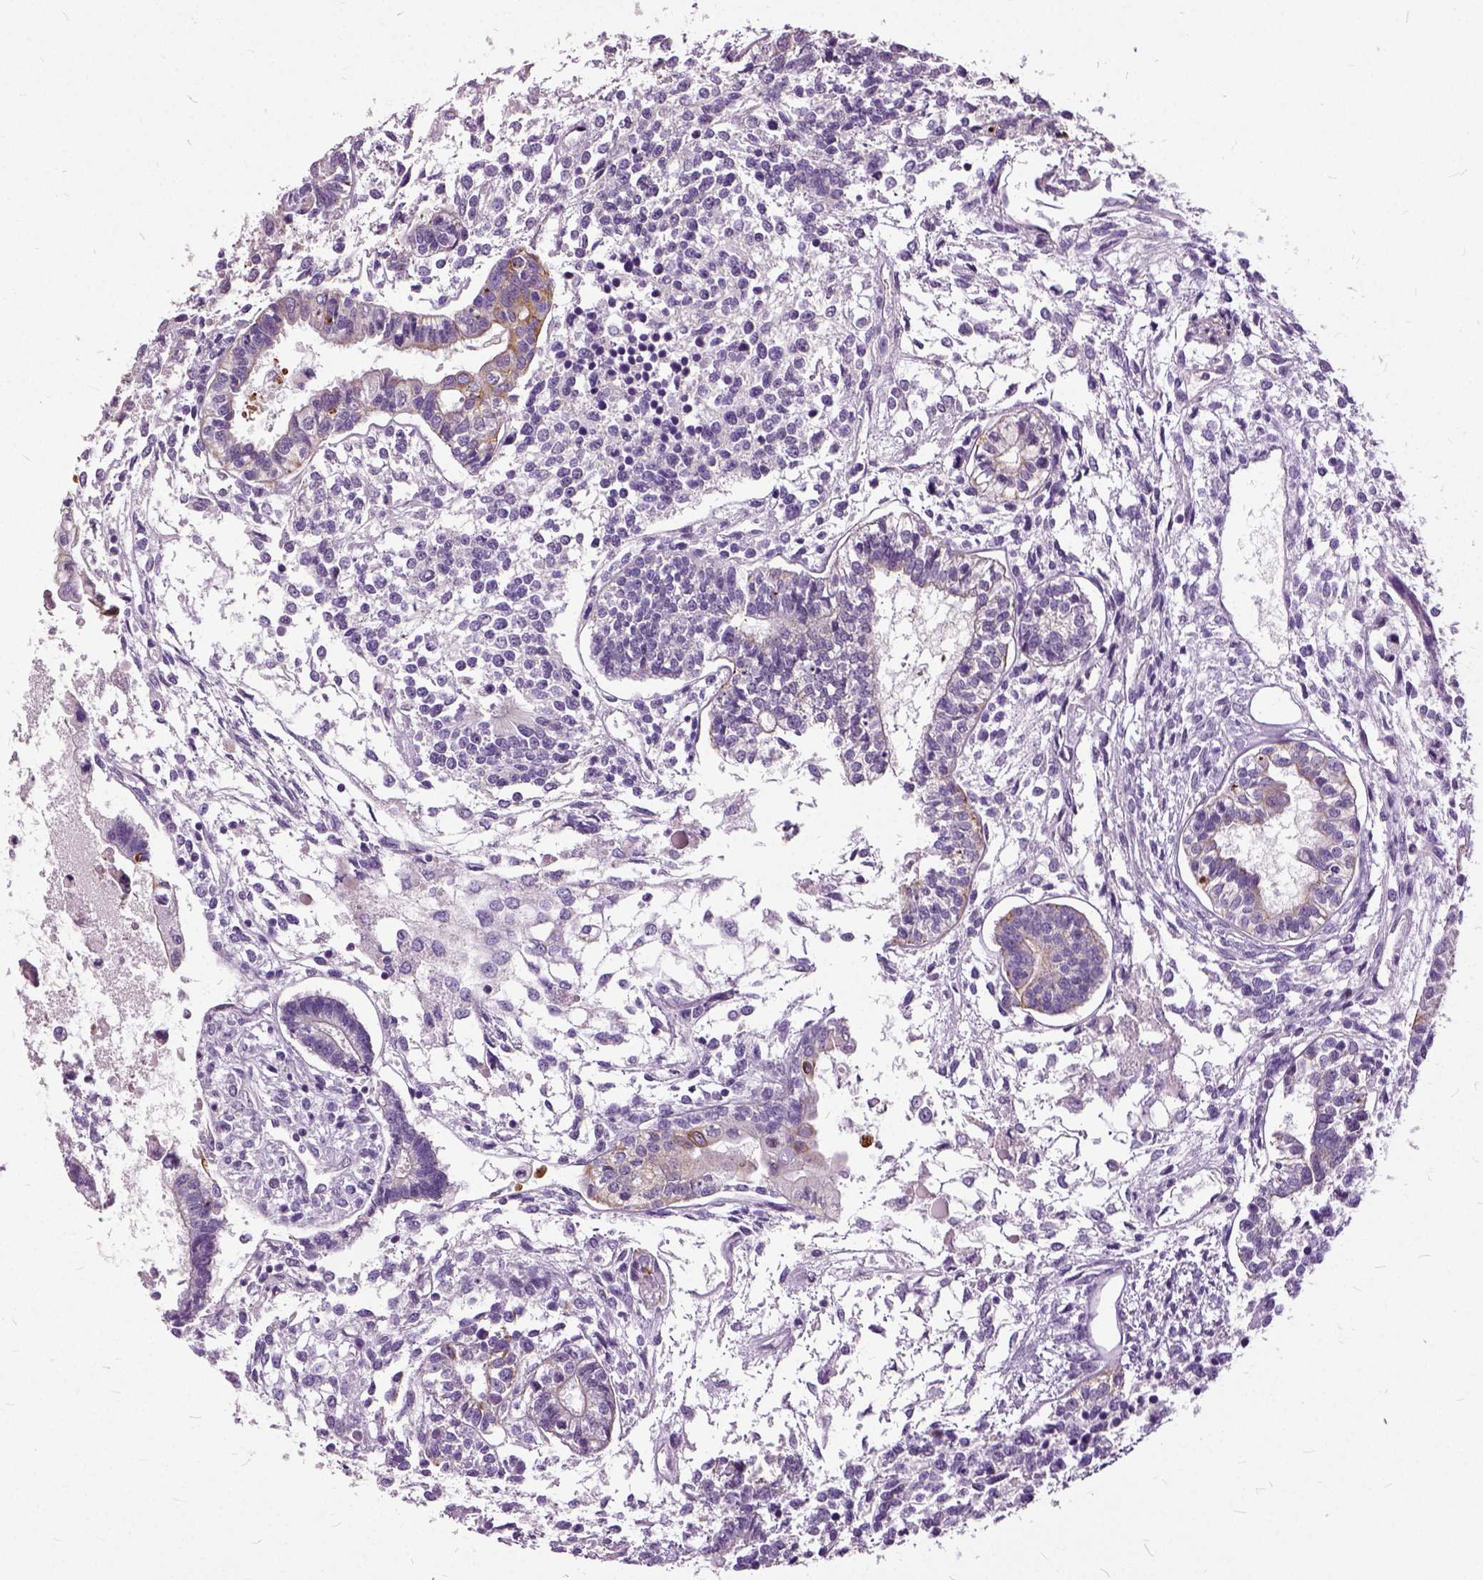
{"staining": {"intensity": "moderate", "quantity": "<25%", "location": "cytoplasmic/membranous"}, "tissue": "testis cancer", "cell_type": "Tumor cells", "image_type": "cancer", "snomed": [{"axis": "morphology", "description": "Carcinoma, Embryonal, NOS"}, {"axis": "topography", "description": "Testis"}], "caption": "Approximately <25% of tumor cells in testis cancer display moderate cytoplasmic/membranous protein staining as visualized by brown immunohistochemical staining.", "gene": "ILRUN", "patient": {"sex": "male", "age": 37}}